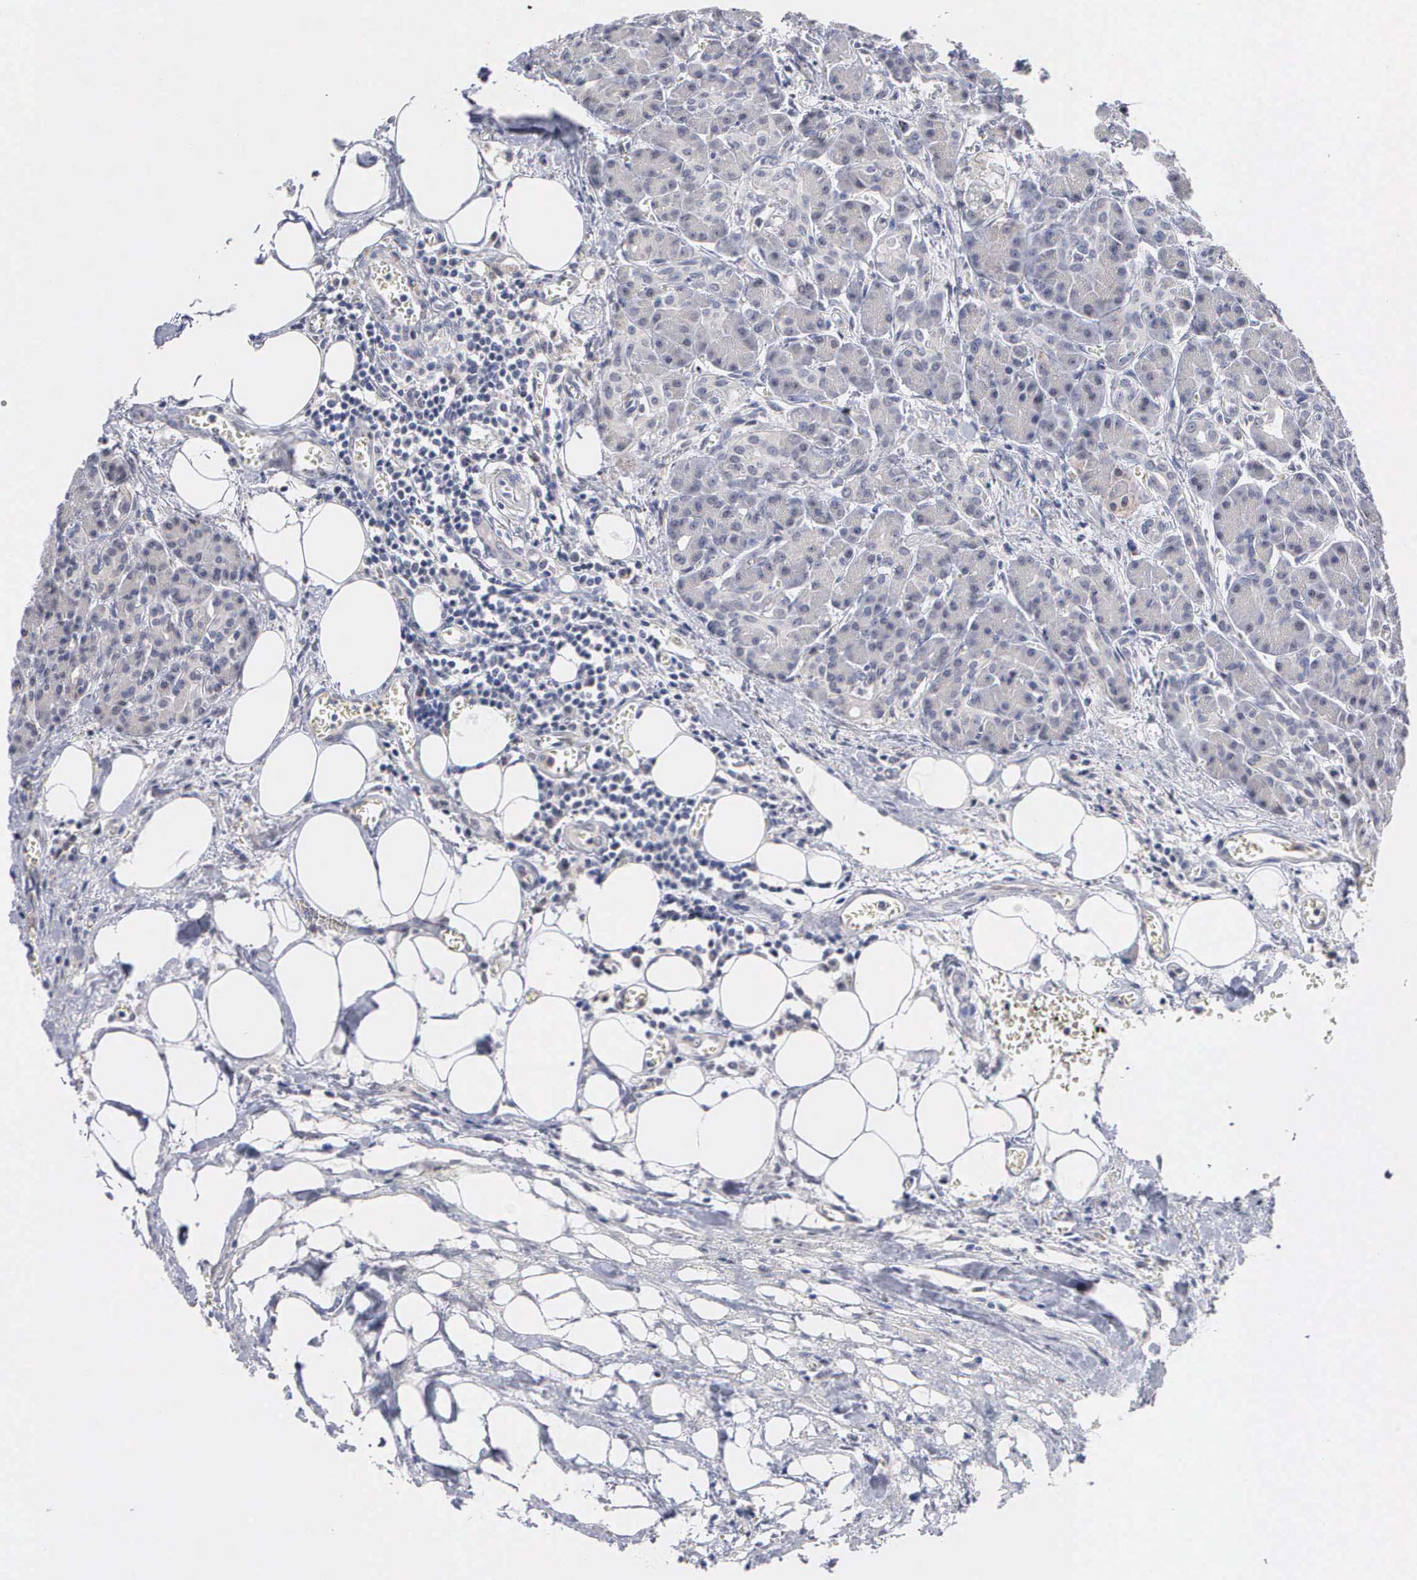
{"staining": {"intensity": "weak", "quantity": "<25%", "location": "cytoplasmic/membranous,nuclear"}, "tissue": "pancreas", "cell_type": "Exocrine glandular cells", "image_type": "normal", "snomed": [{"axis": "morphology", "description": "Normal tissue, NOS"}, {"axis": "topography", "description": "Pancreas"}], "caption": "An image of pancreas stained for a protein reveals no brown staining in exocrine glandular cells. (Stains: DAB (3,3'-diaminobenzidine) IHC with hematoxylin counter stain, Microscopy: brightfield microscopy at high magnification).", "gene": "KDM6A", "patient": {"sex": "male", "age": 73}}